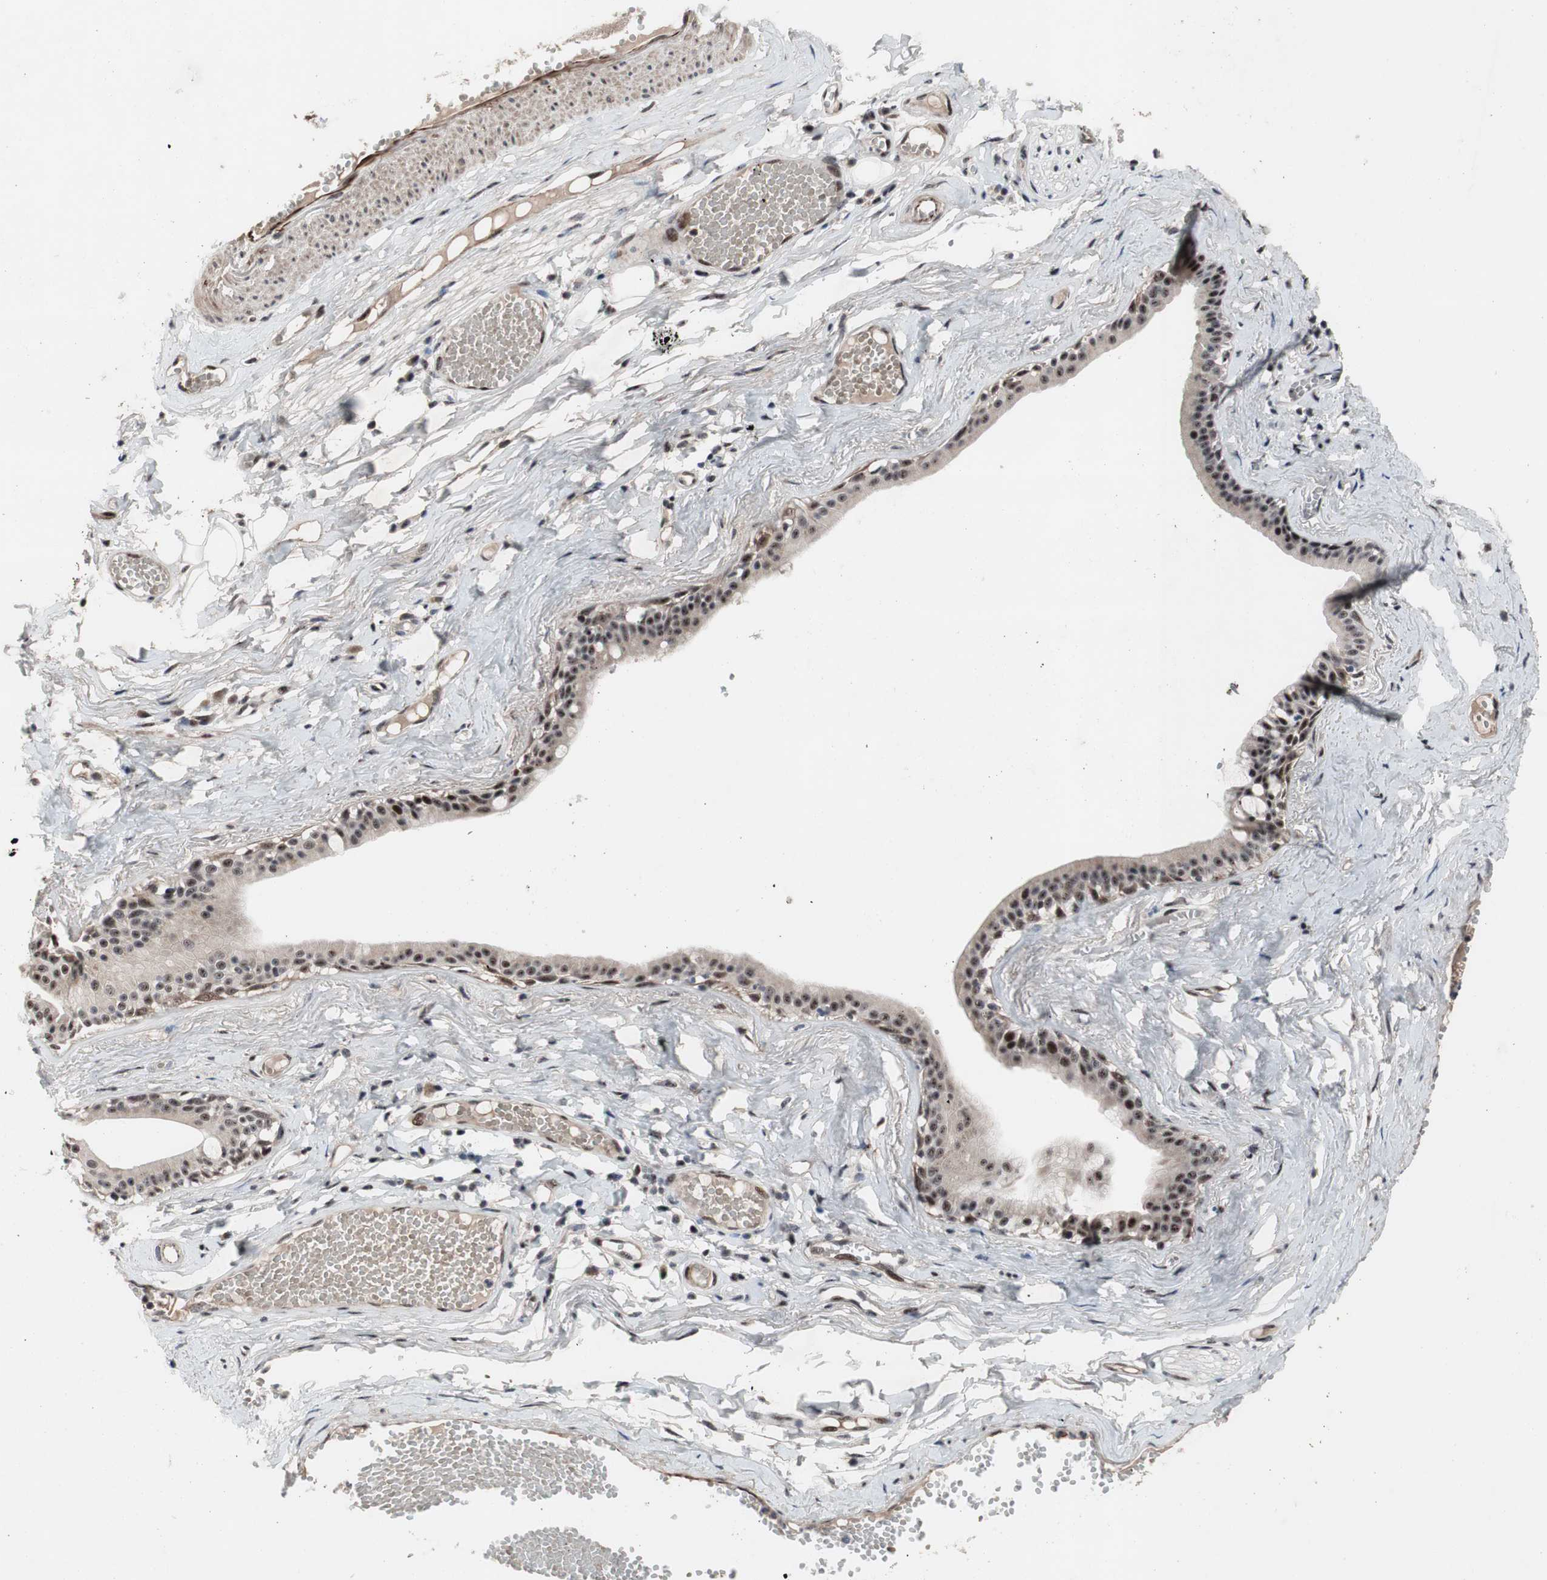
{"staining": {"intensity": "weak", "quantity": ">75%", "location": "cytoplasmic/membranous"}, "tissue": "adipose tissue", "cell_type": "Adipocytes", "image_type": "normal", "snomed": [{"axis": "morphology", "description": "Normal tissue, NOS"}, {"axis": "morphology", "description": "Inflammation, NOS"}, {"axis": "topography", "description": "Vascular tissue"}, {"axis": "topography", "description": "Salivary gland"}], "caption": "Immunohistochemistry (IHC) micrograph of unremarkable adipose tissue: adipose tissue stained using immunohistochemistry displays low levels of weak protein expression localized specifically in the cytoplasmic/membranous of adipocytes, appearing as a cytoplasmic/membranous brown color.", "gene": "PINX1", "patient": {"sex": "female", "age": 75}}